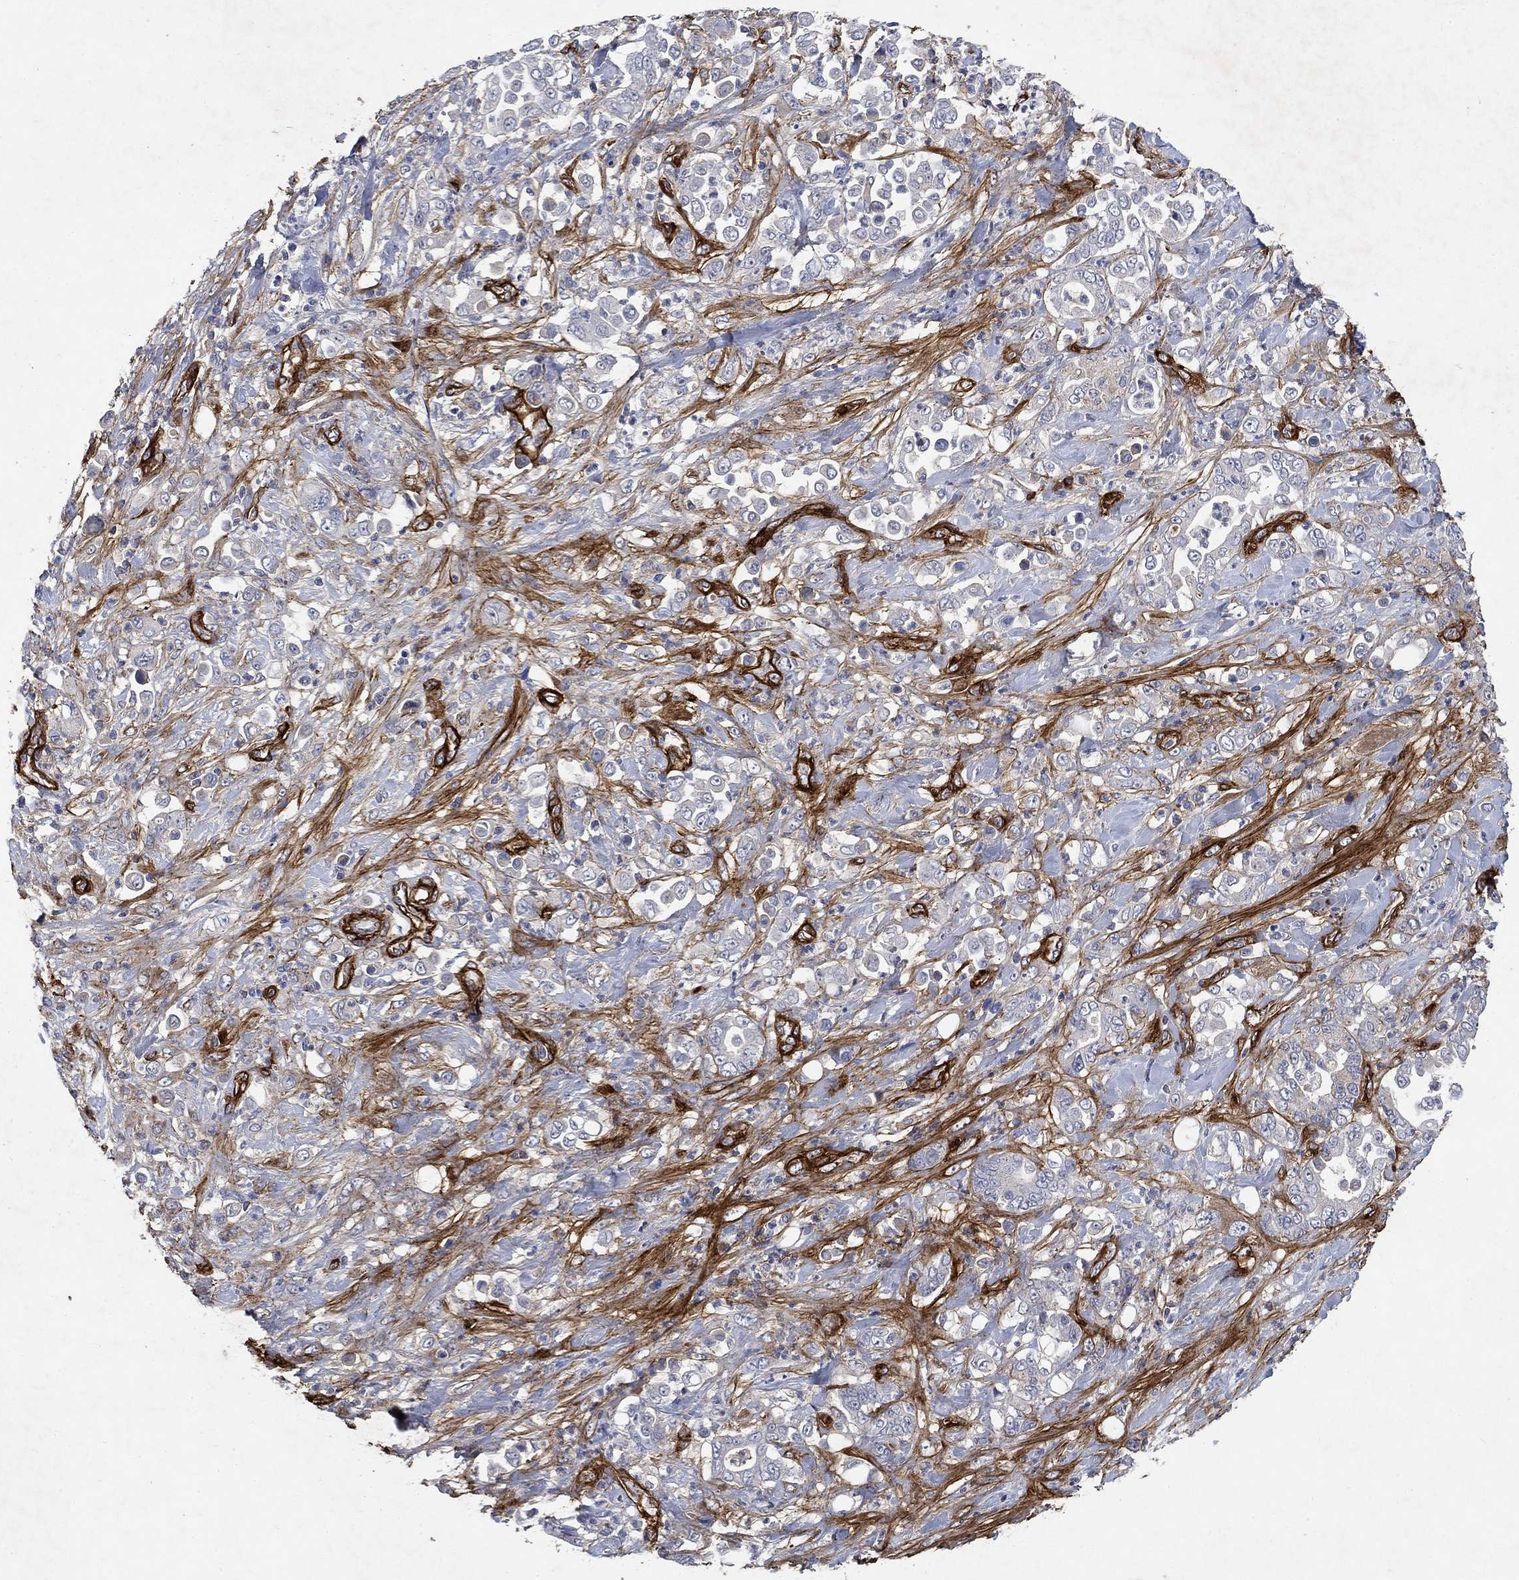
{"staining": {"intensity": "negative", "quantity": "none", "location": "none"}, "tissue": "stomach cancer", "cell_type": "Tumor cells", "image_type": "cancer", "snomed": [{"axis": "morphology", "description": "Adenocarcinoma, NOS"}, {"axis": "topography", "description": "Stomach"}], "caption": "High power microscopy image of an IHC image of stomach adenocarcinoma, revealing no significant staining in tumor cells.", "gene": "COL4A2", "patient": {"sex": "female", "age": 79}}